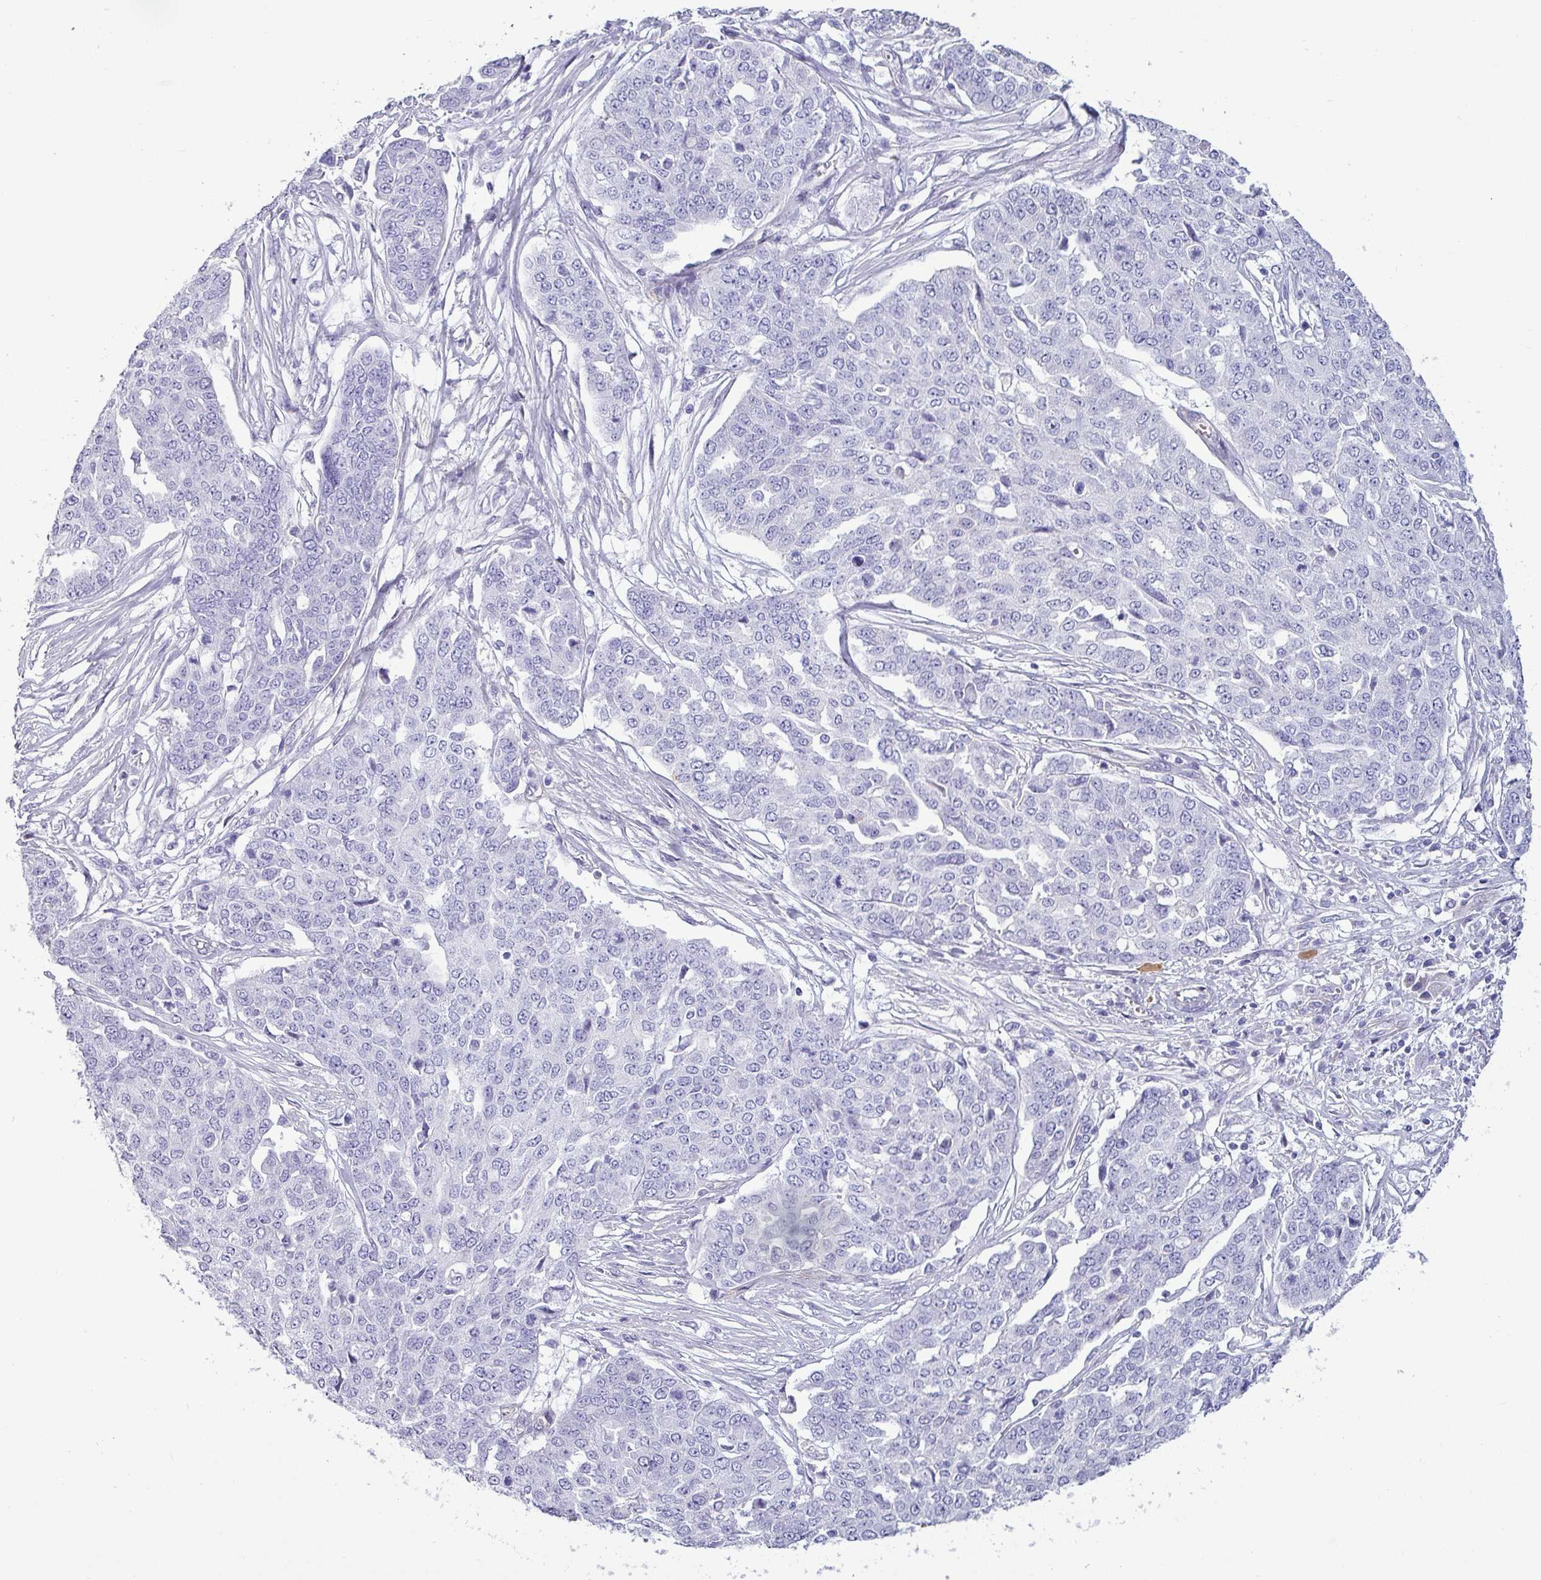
{"staining": {"intensity": "negative", "quantity": "none", "location": "none"}, "tissue": "ovarian cancer", "cell_type": "Tumor cells", "image_type": "cancer", "snomed": [{"axis": "morphology", "description": "Cystadenocarcinoma, serous, NOS"}, {"axis": "topography", "description": "Soft tissue"}, {"axis": "topography", "description": "Ovary"}], "caption": "IHC histopathology image of neoplastic tissue: human serous cystadenocarcinoma (ovarian) stained with DAB (3,3'-diaminobenzidine) shows no significant protein positivity in tumor cells. (DAB immunohistochemistry visualized using brightfield microscopy, high magnification).", "gene": "VCX2", "patient": {"sex": "female", "age": 57}}